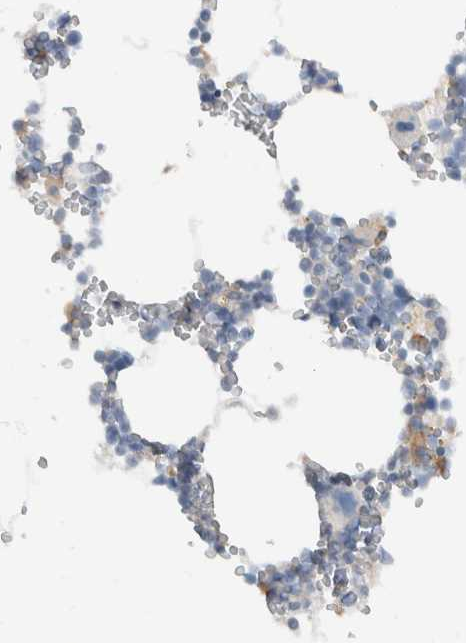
{"staining": {"intensity": "negative", "quantity": "none", "location": "none"}, "tissue": "bone marrow", "cell_type": "Hematopoietic cells", "image_type": "normal", "snomed": [{"axis": "morphology", "description": "Normal tissue, NOS"}, {"axis": "topography", "description": "Bone marrow"}], "caption": "An image of bone marrow stained for a protein demonstrates no brown staining in hematopoietic cells.", "gene": "DUOX1", "patient": {"sex": "male", "age": 70}}